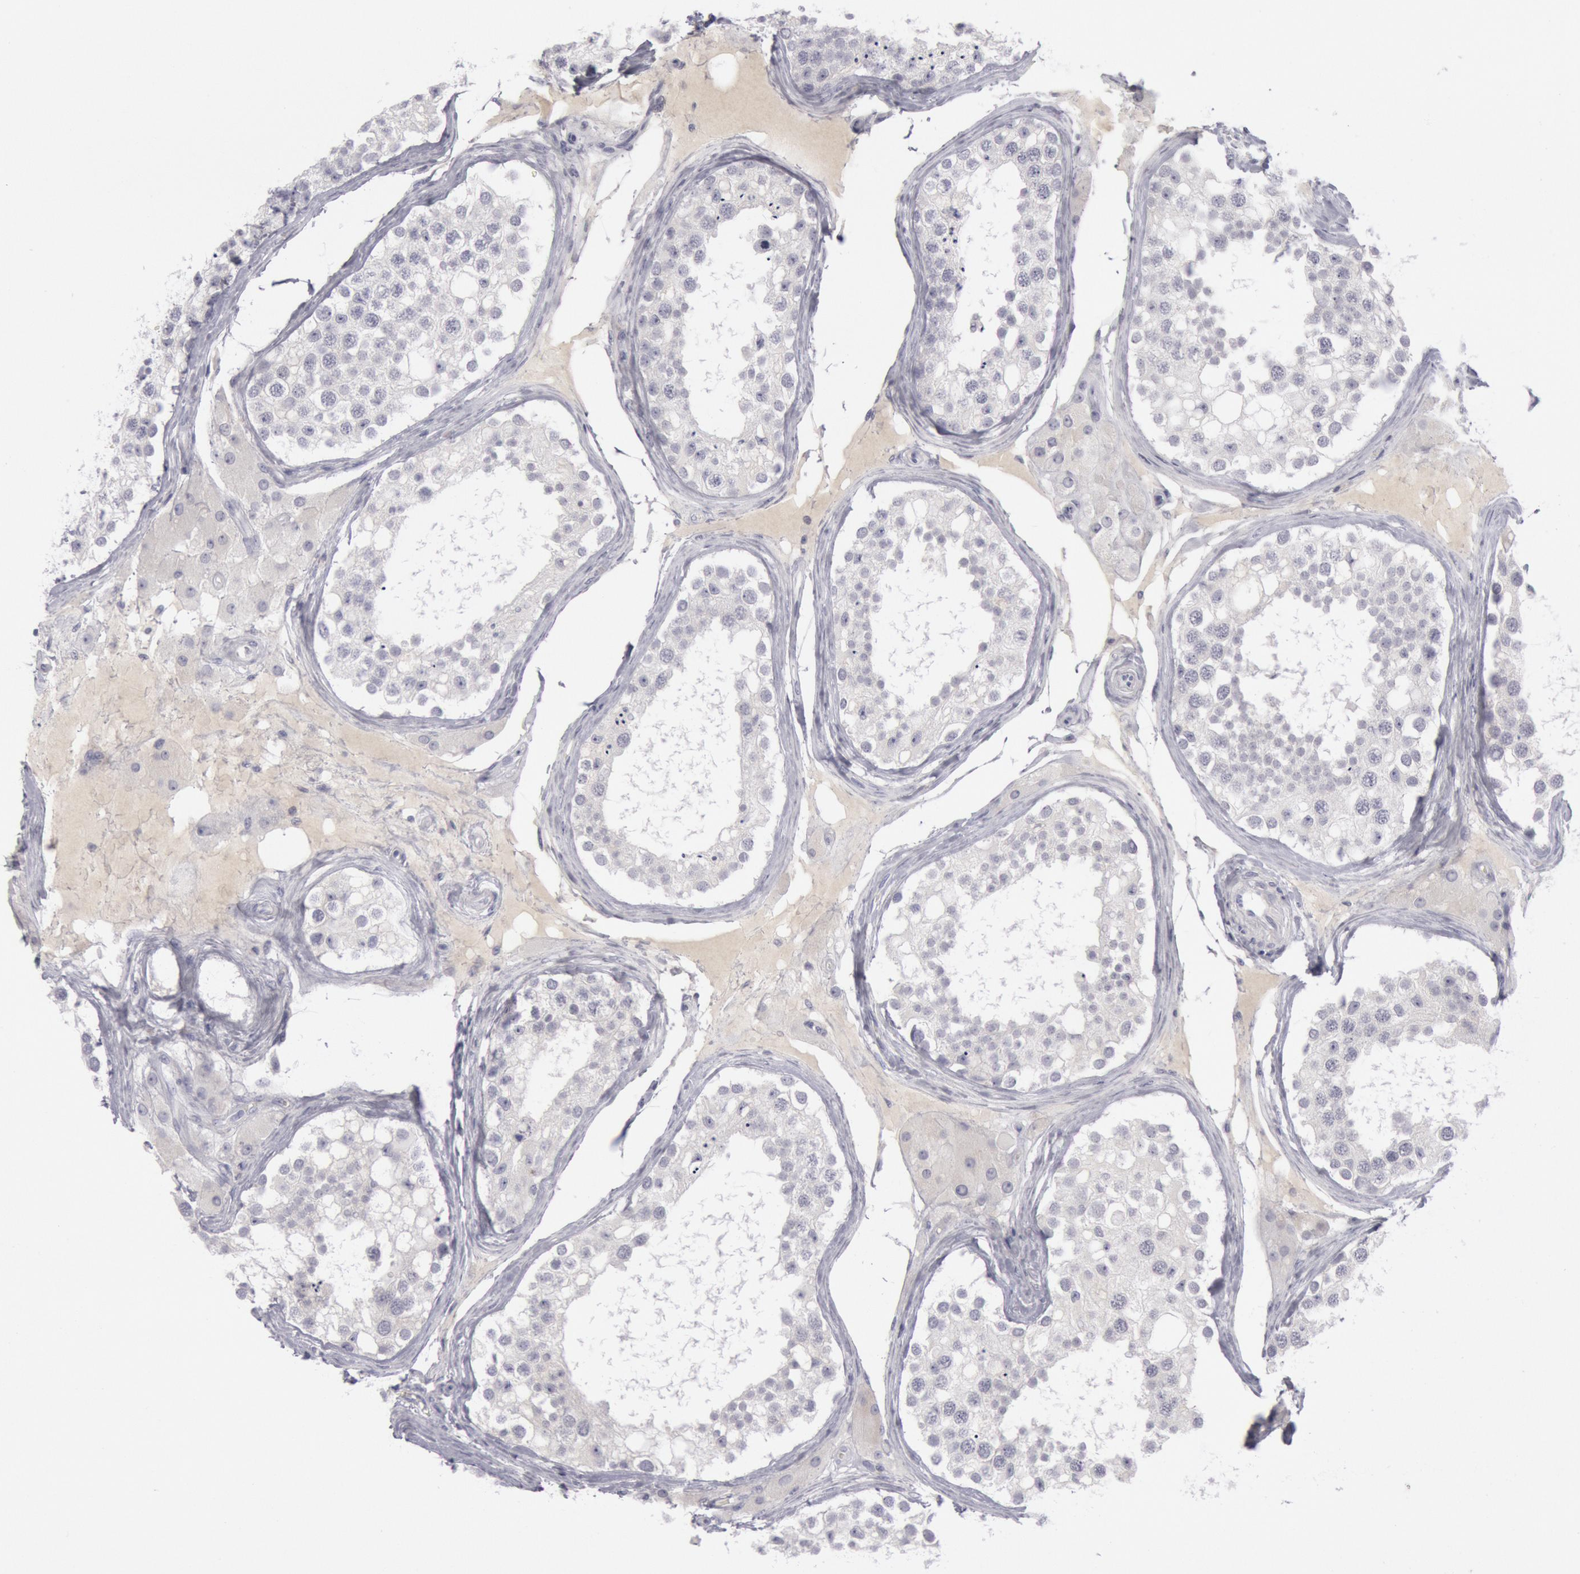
{"staining": {"intensity": "negative", "quantity": "none", "location": "none"}, "tissue": "testis", "cell_type": "Cells in seminiferous ducts", "image_type": "normal", "snomed": [{"axis": "morphology", "description": "Normal tissue, NOS"}, {"axis": "topography", "description": "Testis"}], "caption": "This is an immunohistochemistry (IHC) photomicrograph of benign testis. There is no expression in cells in seminiferous ducts.", "gene": "KRT16", "patient": {"sex": "male", "age": 68}}